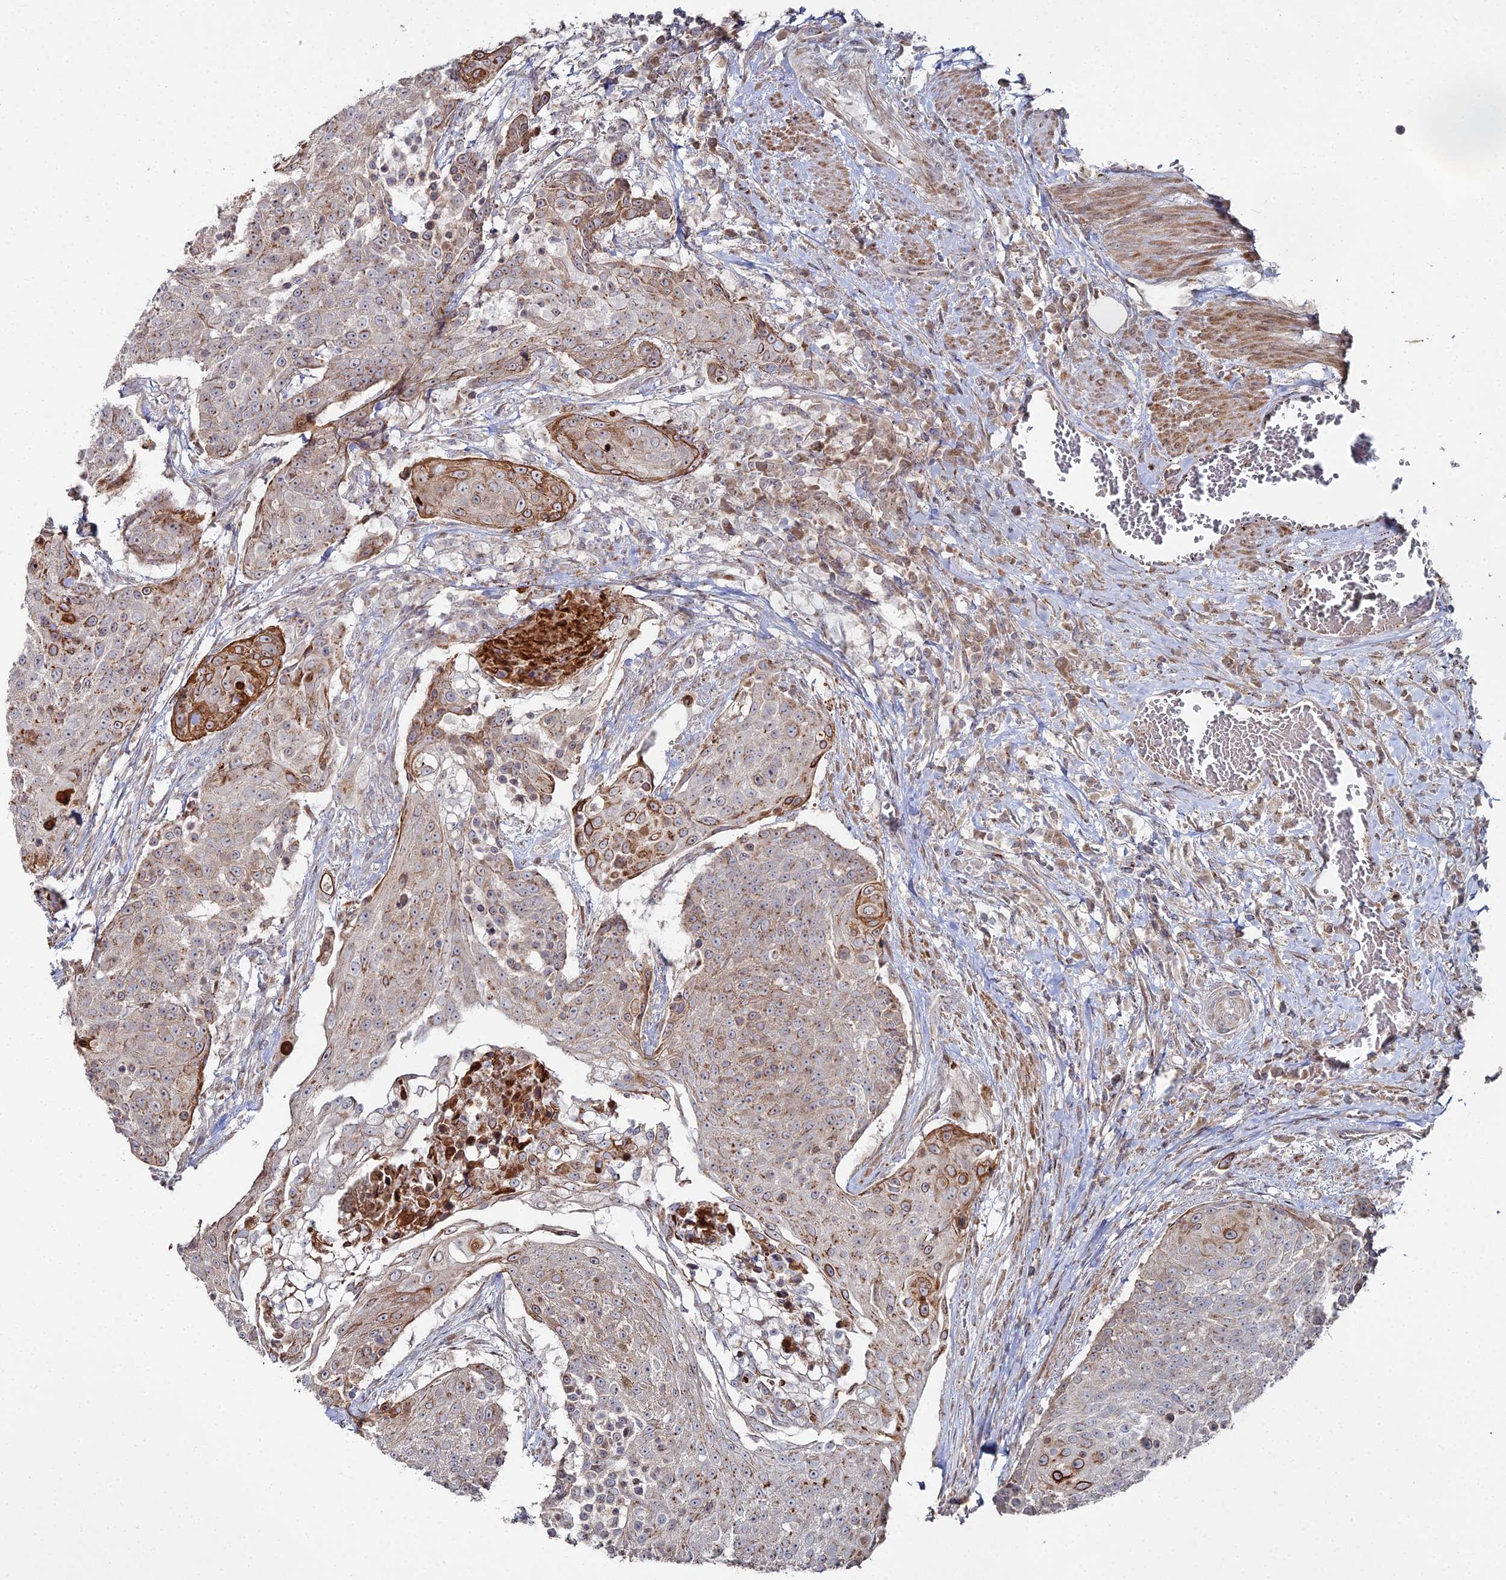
{"staining": {"intensity": "strong", "quantity": "<25%", "location": "cytoplasmic/membranous"}, "tissue": "urothelial cancer", "cell_type": "Tumor cells", "image_type": "cancer", "snomed": [{"axis": "morphology", "description": "Urothelial carcinoma, High grade"}, {"axis": "topography", "description": "Urinary bladder"}], "caption": "Immunohistochemistry (IHC) micrograph of neoplastic tissue: urothelial cancer stained using immunohistochemistry (IHC) displays medium levels of strong protein expression localized specifically in the cytoplasmic/membranous of tumor cells, appearing as a cytoplasmic/membranous brown color.", "gene": "SGMS1", "patient": {"sex": "female", "age": 63}}